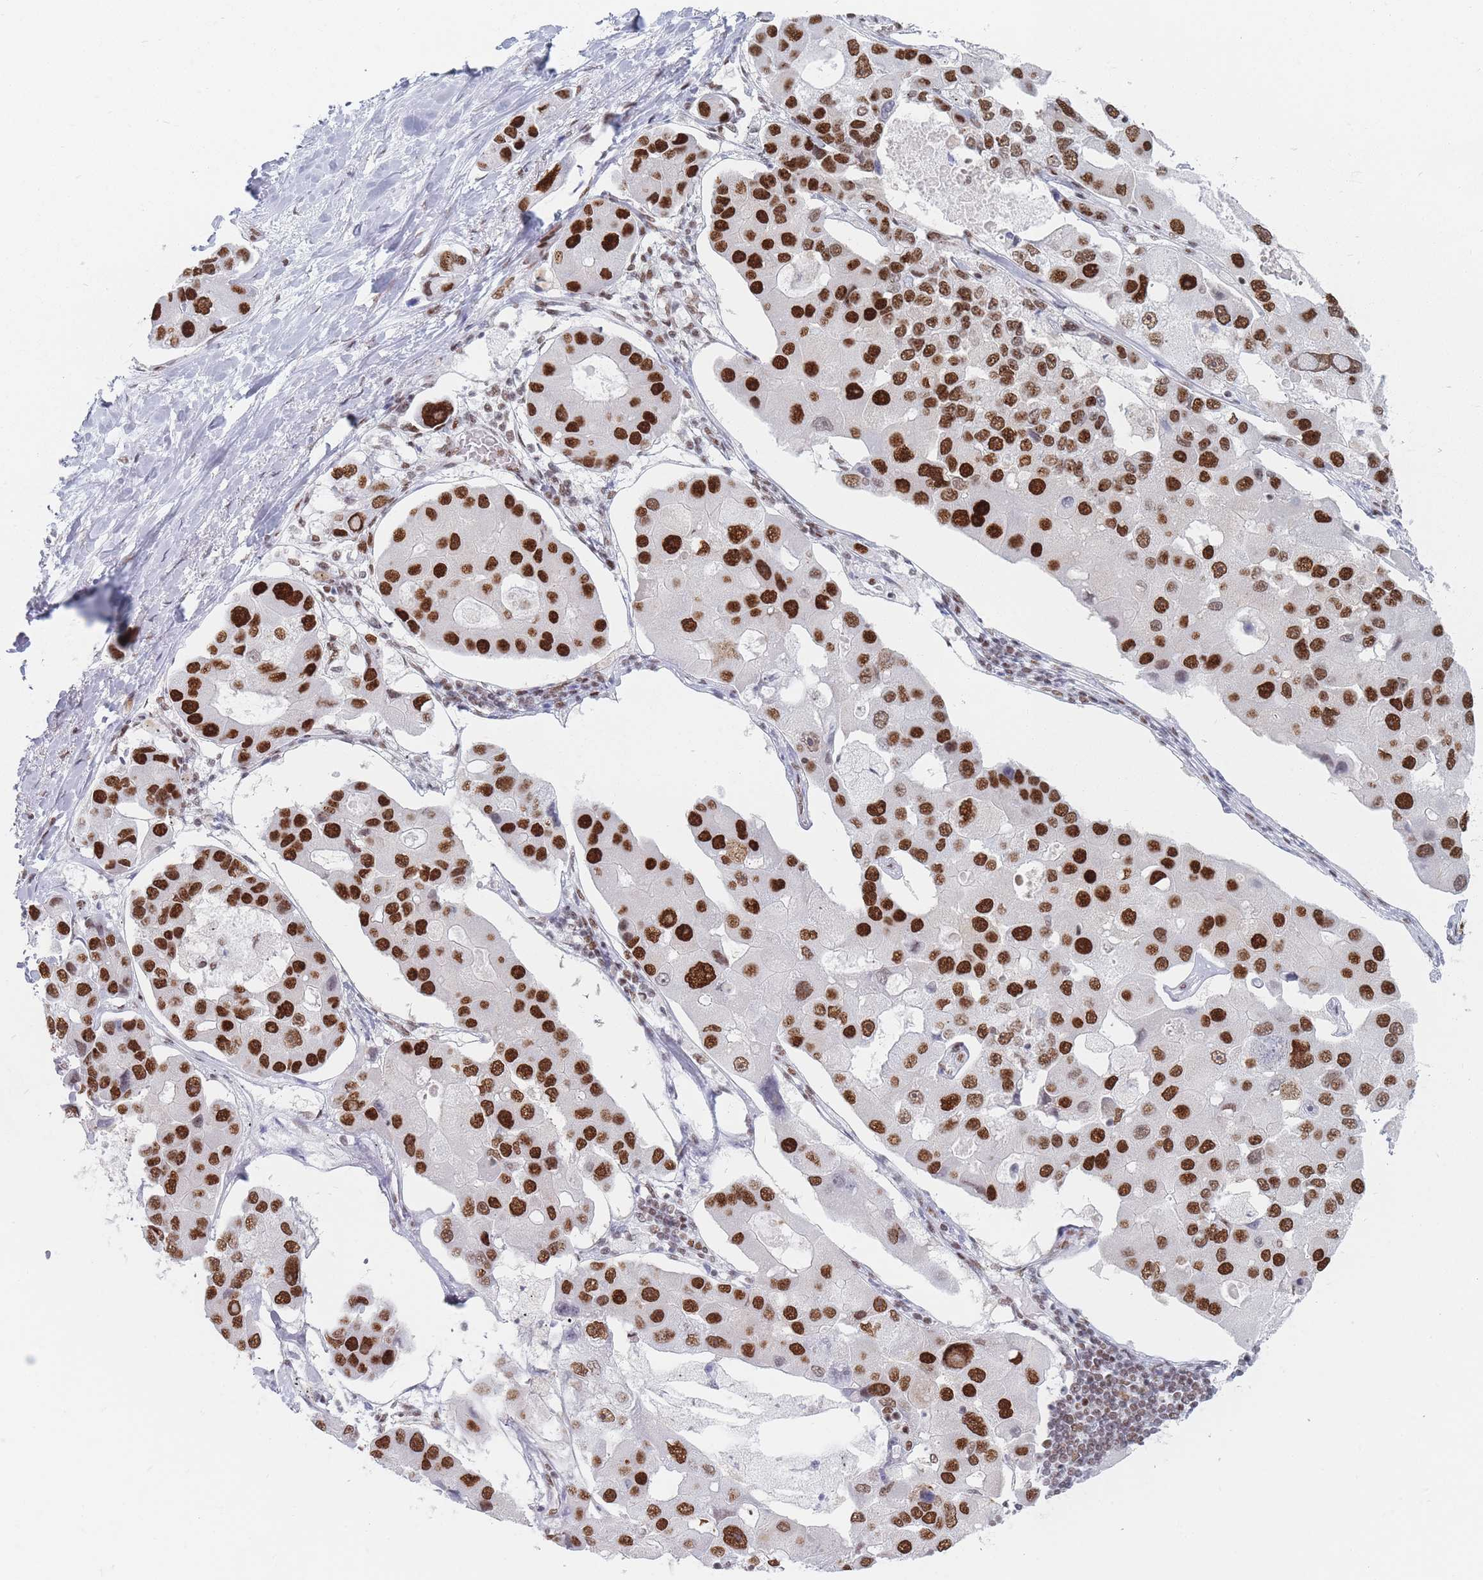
{"staining": {"intensity": "strong", "quantity": ">75%", "location": "nuclear"}, "tissue": "lung cancer", "cell_type": "Tumor cells", "image_type": "cancer", "snomed": [{"axis": "morphology", "description": "Adenocarcinoma, NOS"}, {"axis": "topography", "description": "Lung"}], "caption": "Strong nuclear positivity is present in approximately >75% of tumor cells in adenocarcinoma (lung).", "gene": "SAFB2", "patient": {"sex": "female", "age": 54}}